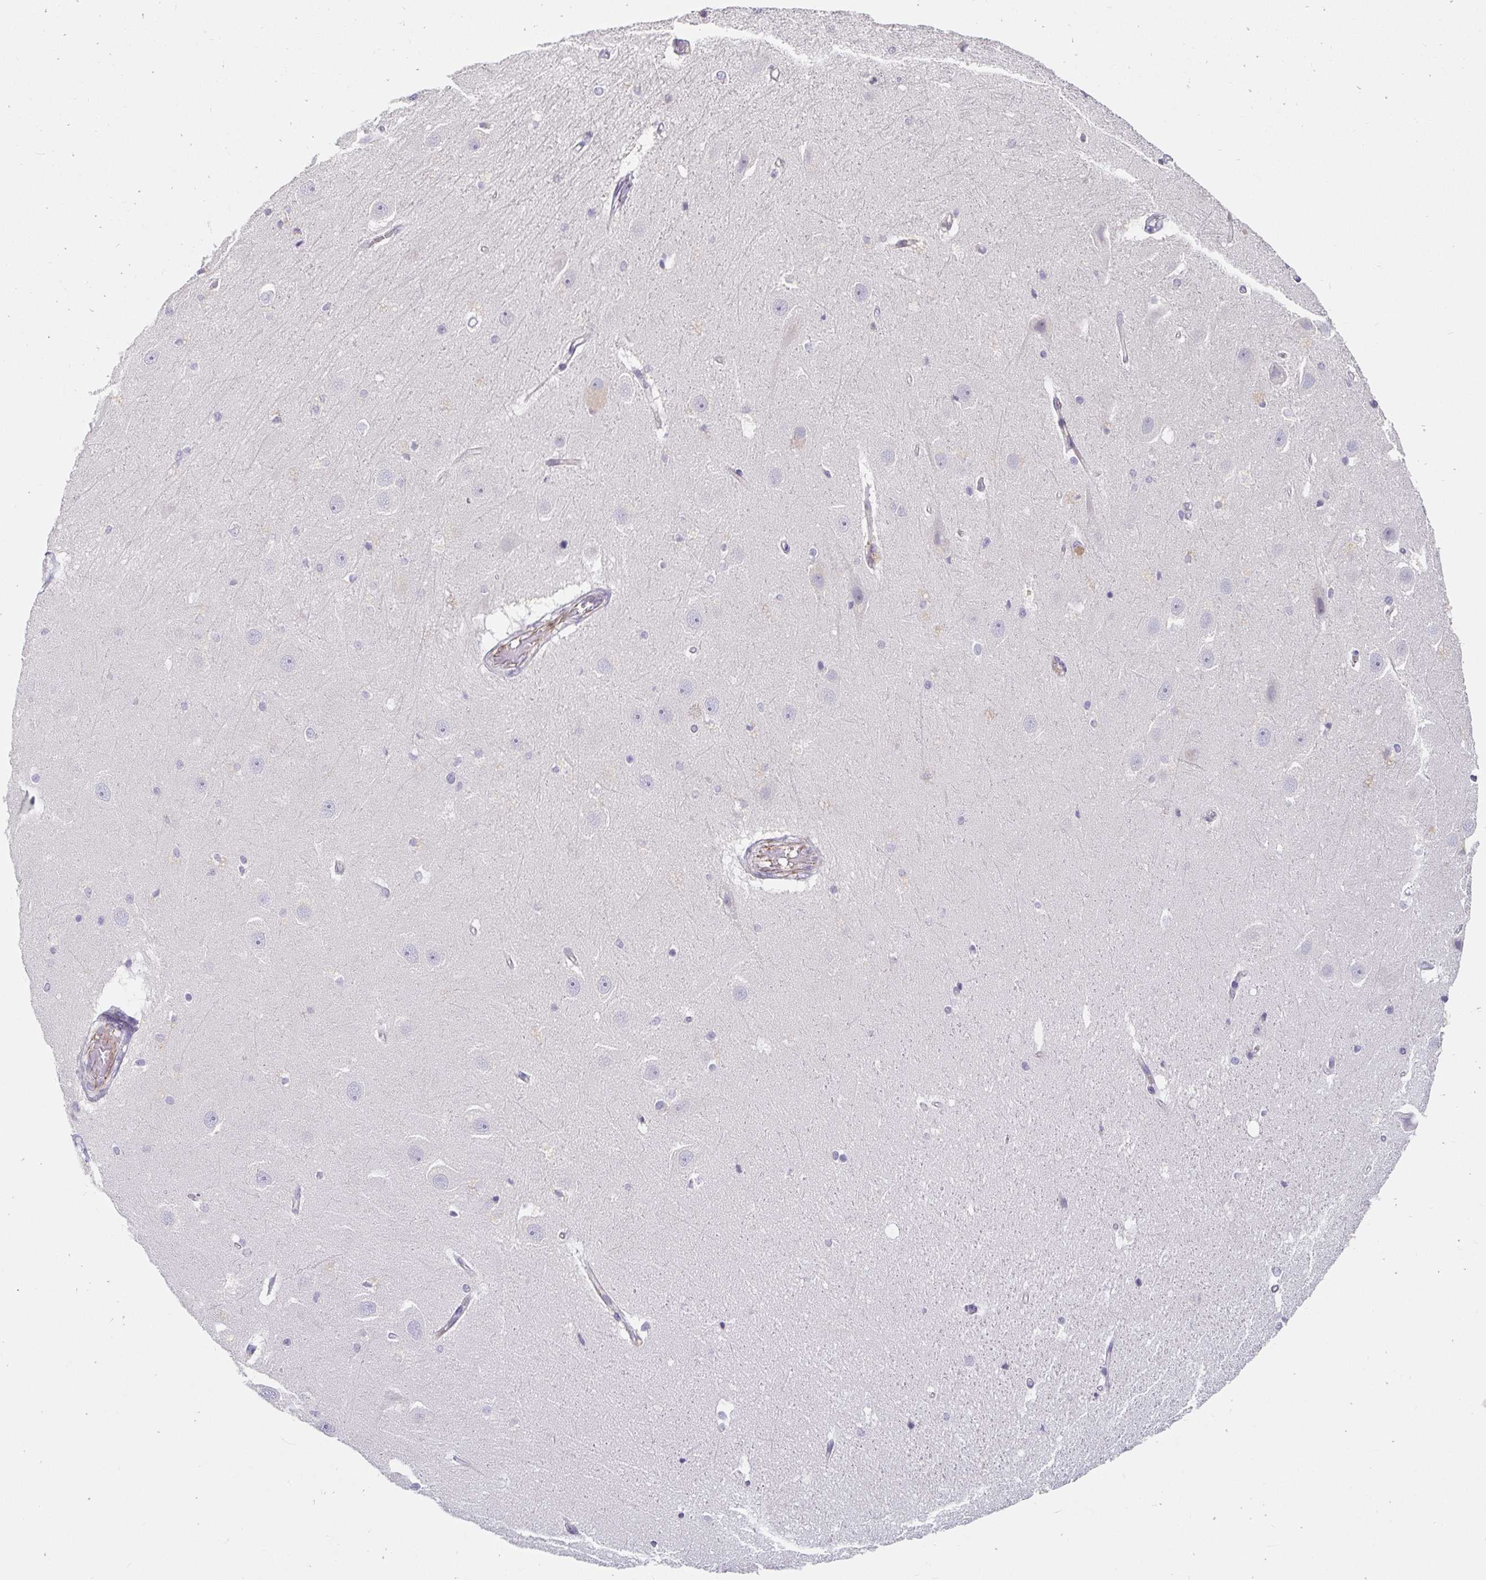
{"staining": {"intensity": "negative", "quantity": "none", "location": "none"}, "tissue": "hippocampus", "cell_type": "Glial cells", "image_type": "normal", "snomed": [{"axis": "morphology", "description": "Normal tissue, NOS"}, {"axis": "topography", "description": "Hippocampus"}], "caption": "A histopathology image of hippocampus stained for a protein displays no brown staining in glial cells.", "gene": "PDX1", "patient": {"sex": "male", "age": 63}}